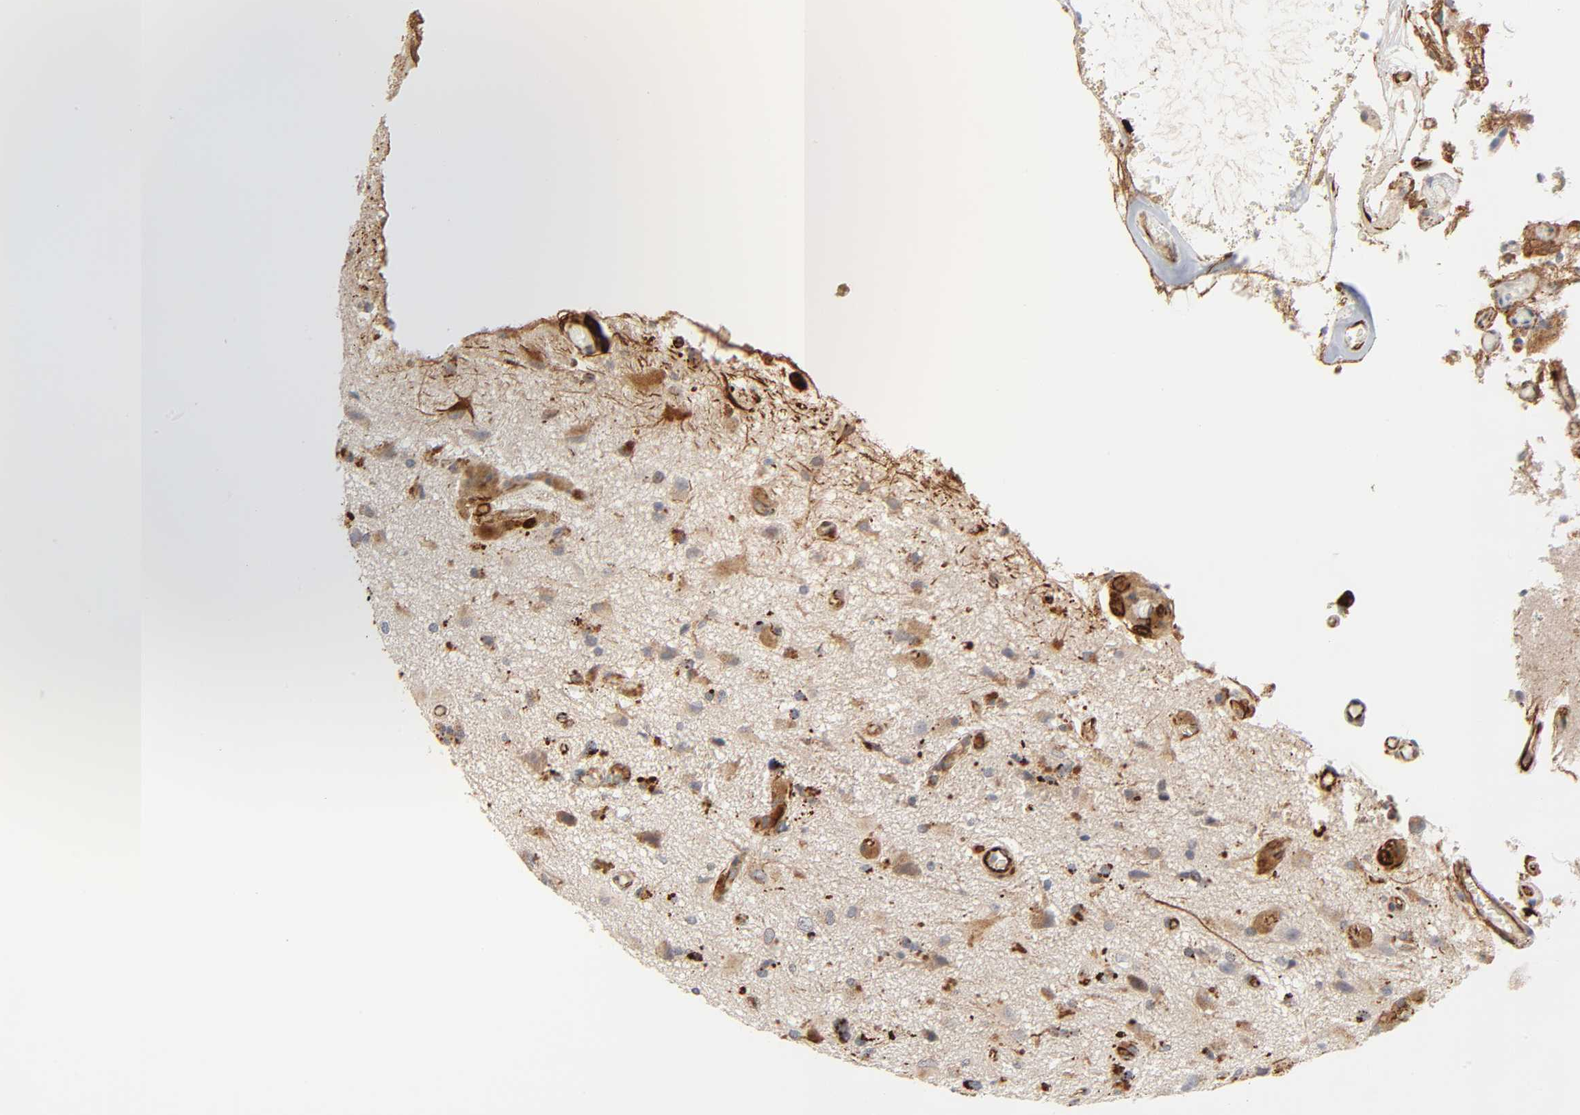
{"staining": {"intensity": "moderate", "quantity": ">75%", "location": "cytoplasmic/membranous"}, "tissue": "glioma", "cell_type": "Tumor cells", "image_type": "cancer", "snomed": [{"axis": "morphology", "description": "Glioma, malignant, High grade"}, {"axis": "topography", "description": "Brain"}], "caption": "Tumor cells show moderate cytoplasmic/membranous staining in approximately >75% of cells in high-grade glioma (malignant).", "gene": "REEP6", "patient": {"sex": "male", "age": 47}}